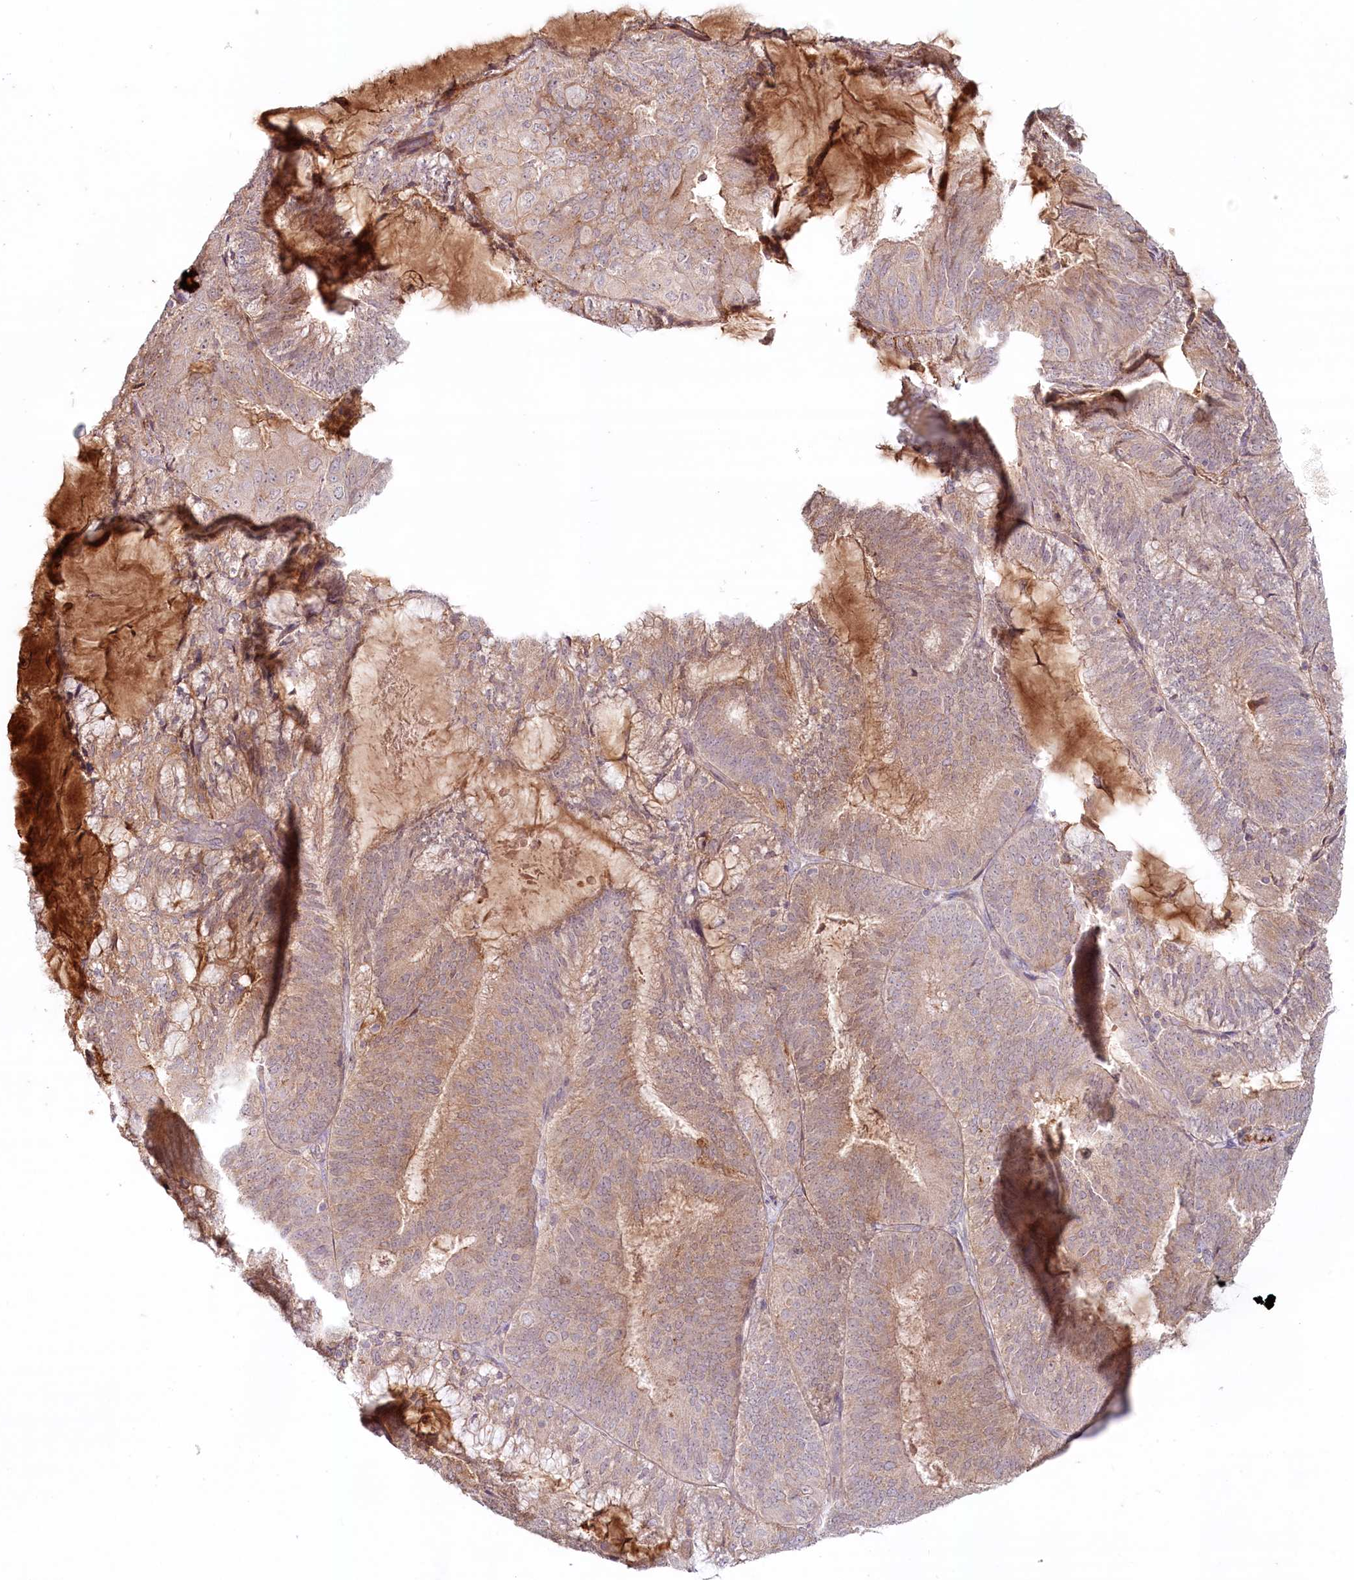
{"staining": {"intensity": "weak", "quantity": ">75%", "location": "cytoplasmic/membranous"}, "tissue": "endometrial cancer", "cell_type": "Tumor cells", "image_type": "cancer", "snomed": [{"axis": "morphology", "description": "Adenocarcinoma, NOS"}, {"axis": "topography", "description": "Endometrium"}], "caption": "IHC (DAB (3,3'-diaminobenzidine)) staining of adenocarcinoma (endometrial) exhibits weak cytoplasmic/membranous protein positivity in about >75% of tumor cells.", "gene": "PSAPL1", "patient": {"sex": "female", "age": 81}}